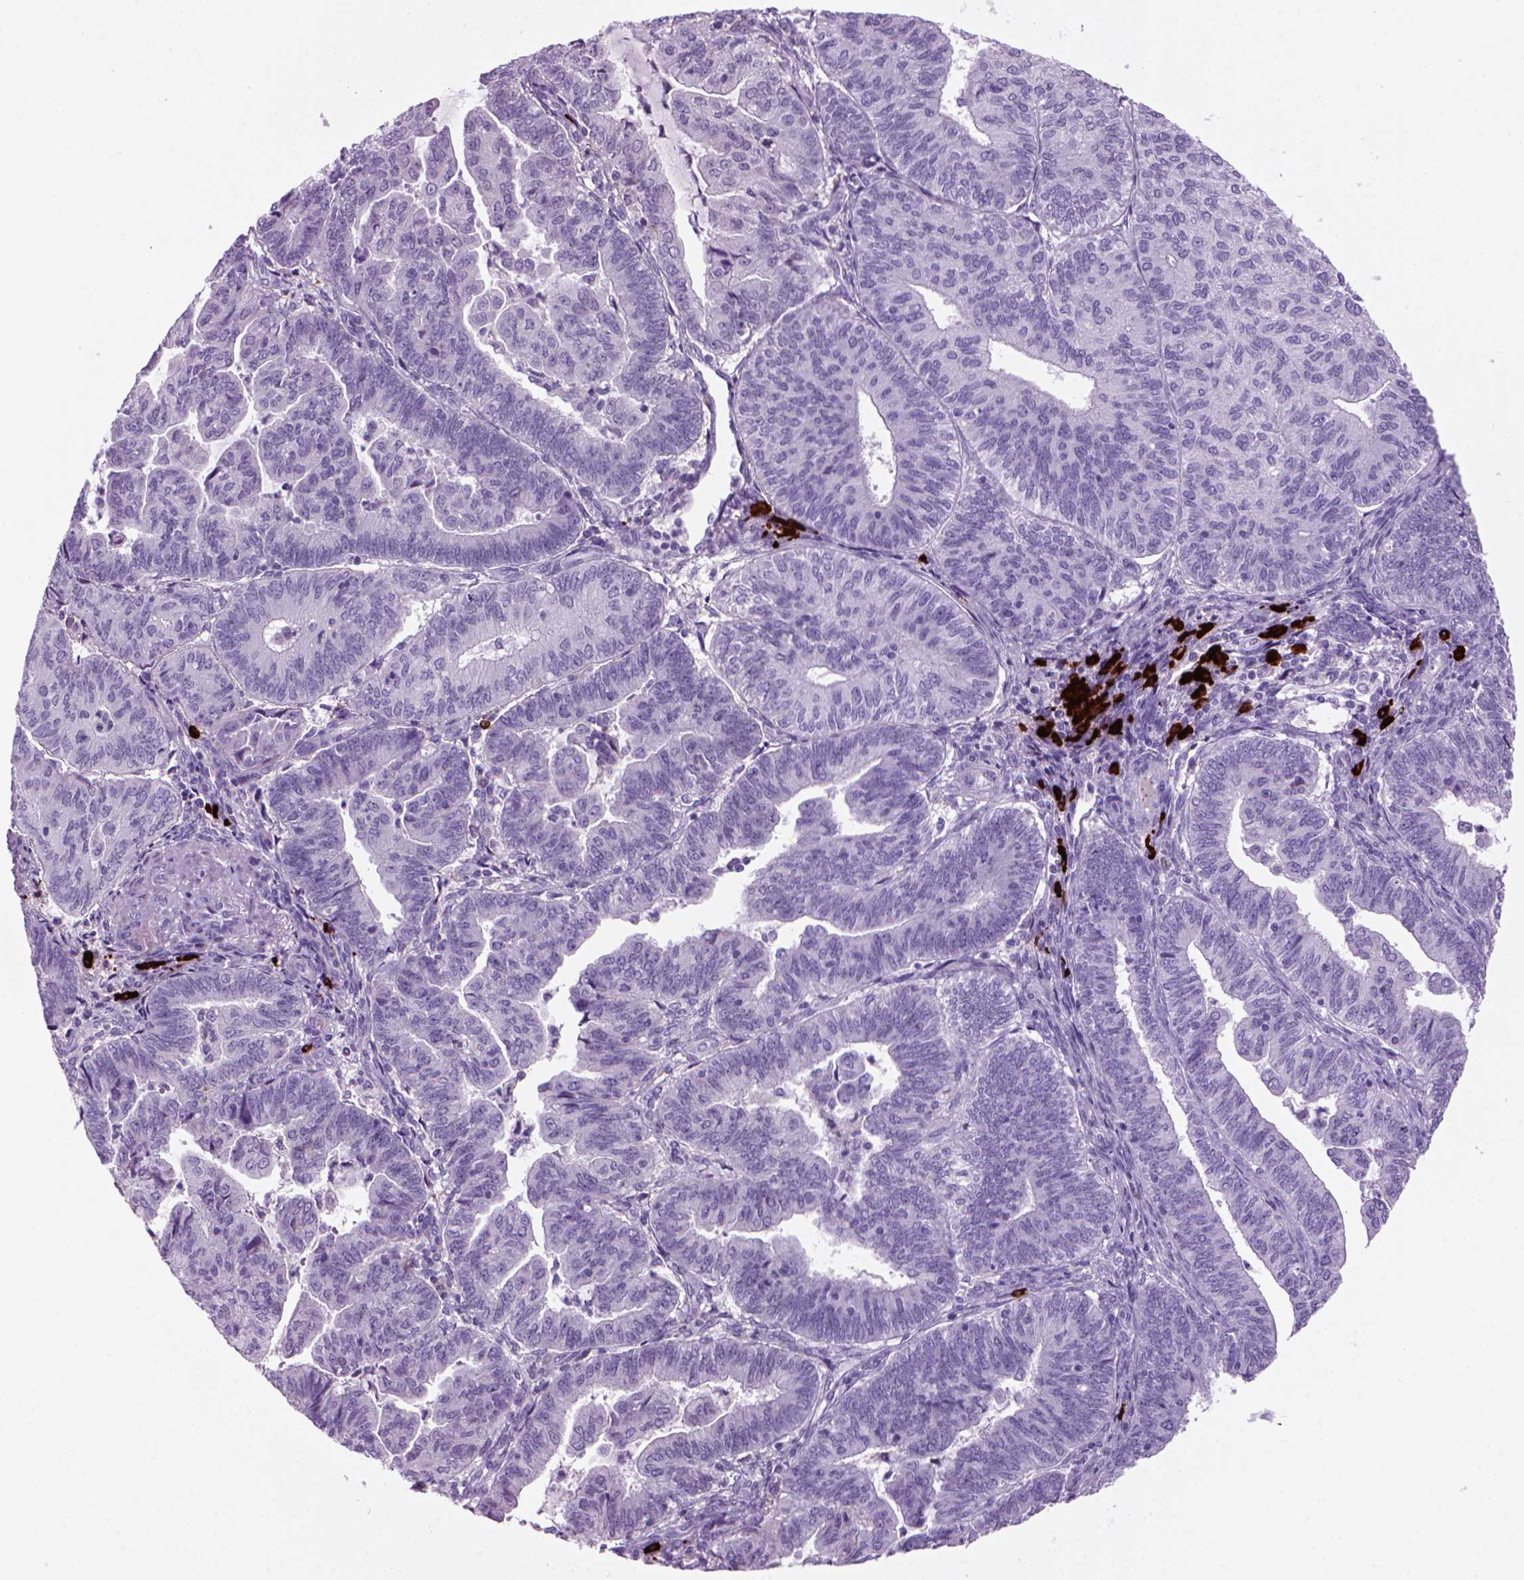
{"staining": {"intensity": "negative", "quantity": "none", "location": "none"}, "tissue": "endometrial cancer", "cell_type": "Tumor cells", "image_type": "cancer", "snomed": [{"axis": "morphology", "description": "Adenocarcinoma, NOS"}, {"axis": "topography", "description": "Endometrium"}], "caption": "A histopathology image of endometrial adenocarcinoma stained for a protein demonstrates no brown staining in tumor cells.", "gene": "MZB1", "patient": {"sex": "female", "age": 82}}